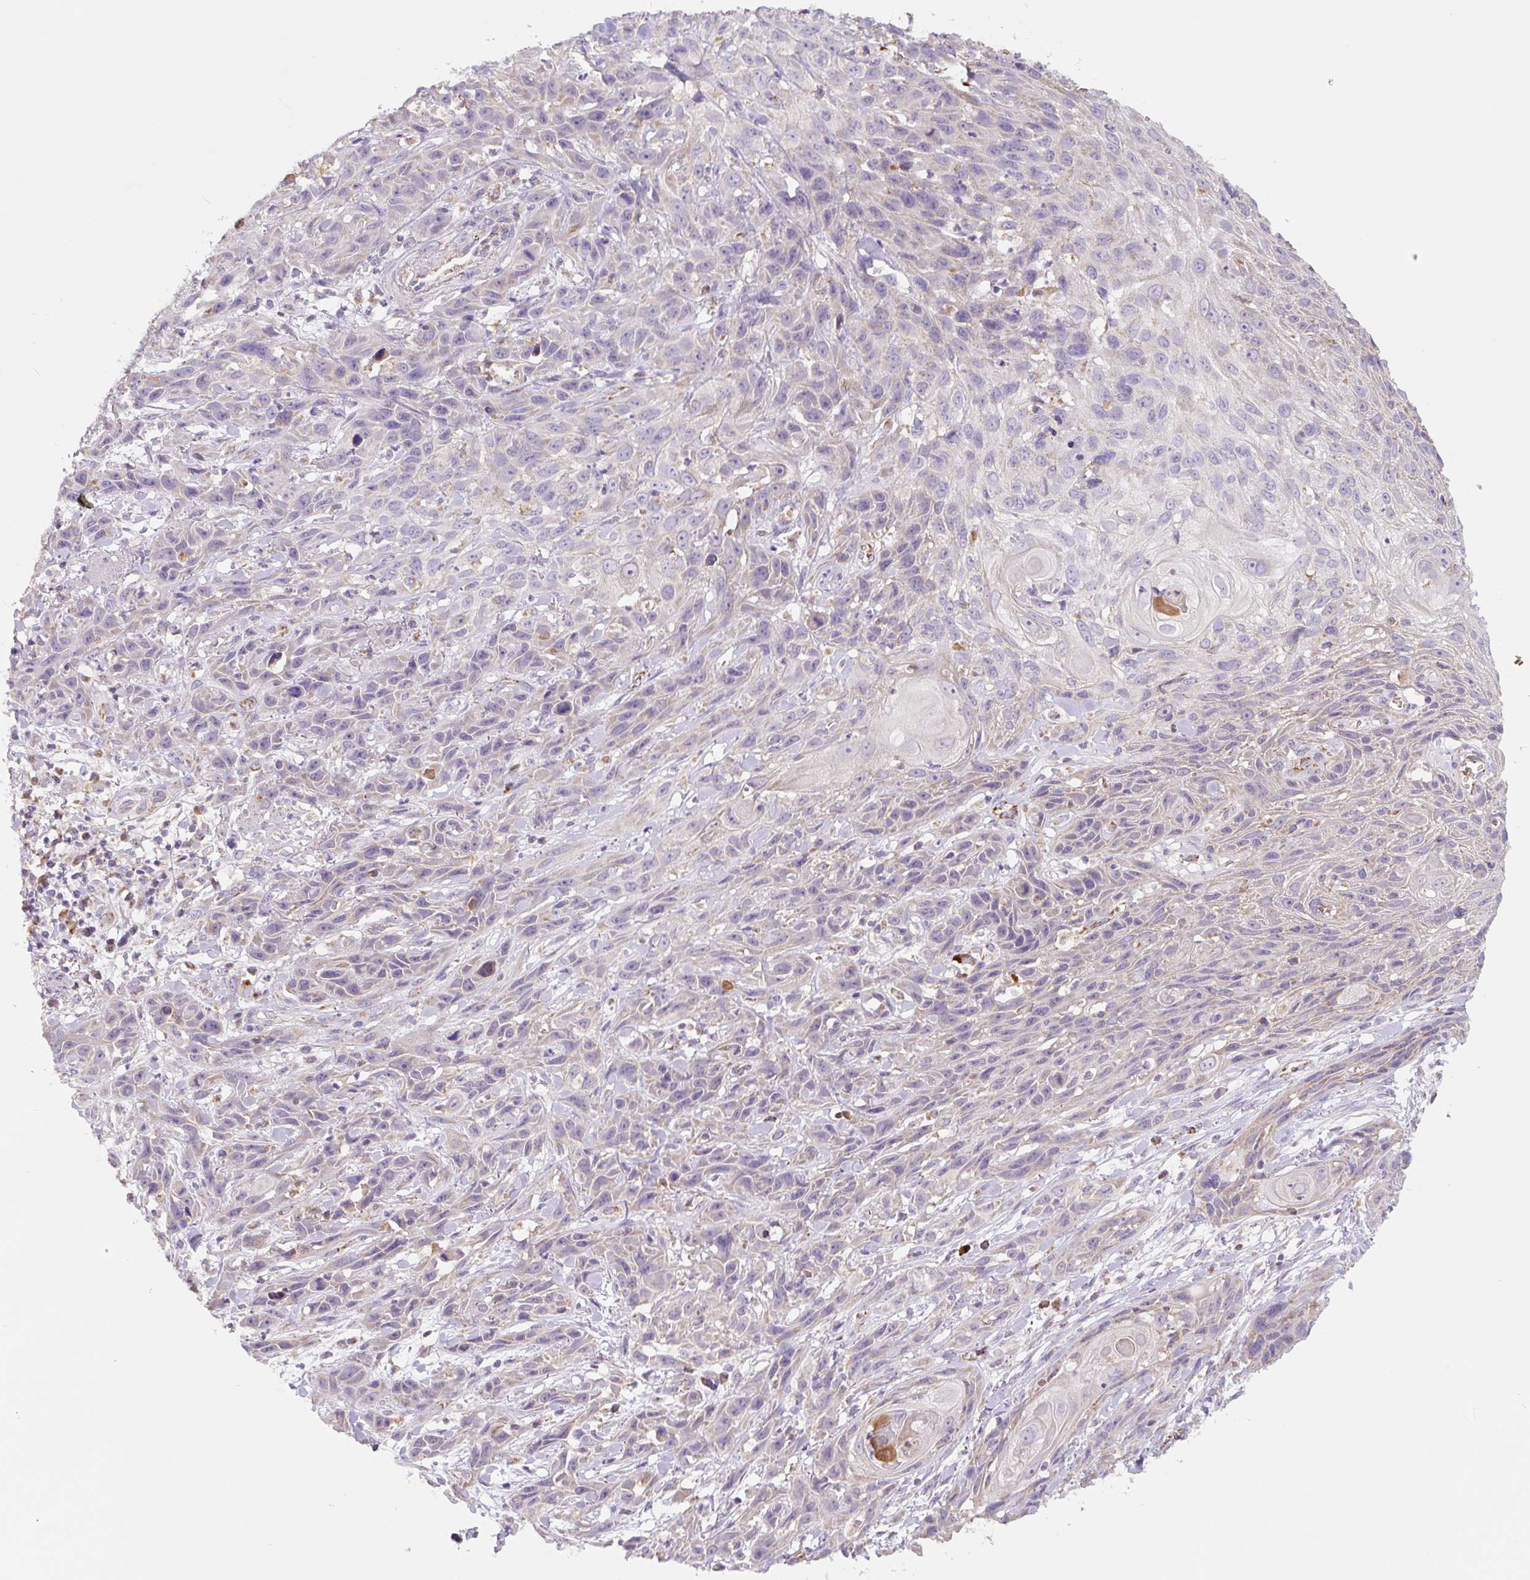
{"staining": {"intensity": "moderate", "quantity": "<25%", "location": "cytoplasmic/membranous"}, "tissue": "skin cancer", "cell_type": "Tumor cells", "image_type": "cancer", "snomed": [{"axis": "morphology", "description": "Squamous cell carcinoma, NOS"}, {"axis": "topography", "description": "Skin"}, {"axis": "topography", "description": "Vulva"}], "caption": "This micrograph exhibits skin cancer stained with immunohistochemistry (IHC) to label a protein in brown. The cytoplasmic/membranous of tumor cells show moderate positivity for the protein. Nuclei are counter-stained blue.", "gene": "MT-CO2", "patient": {"sex": "female", "age": 83}}